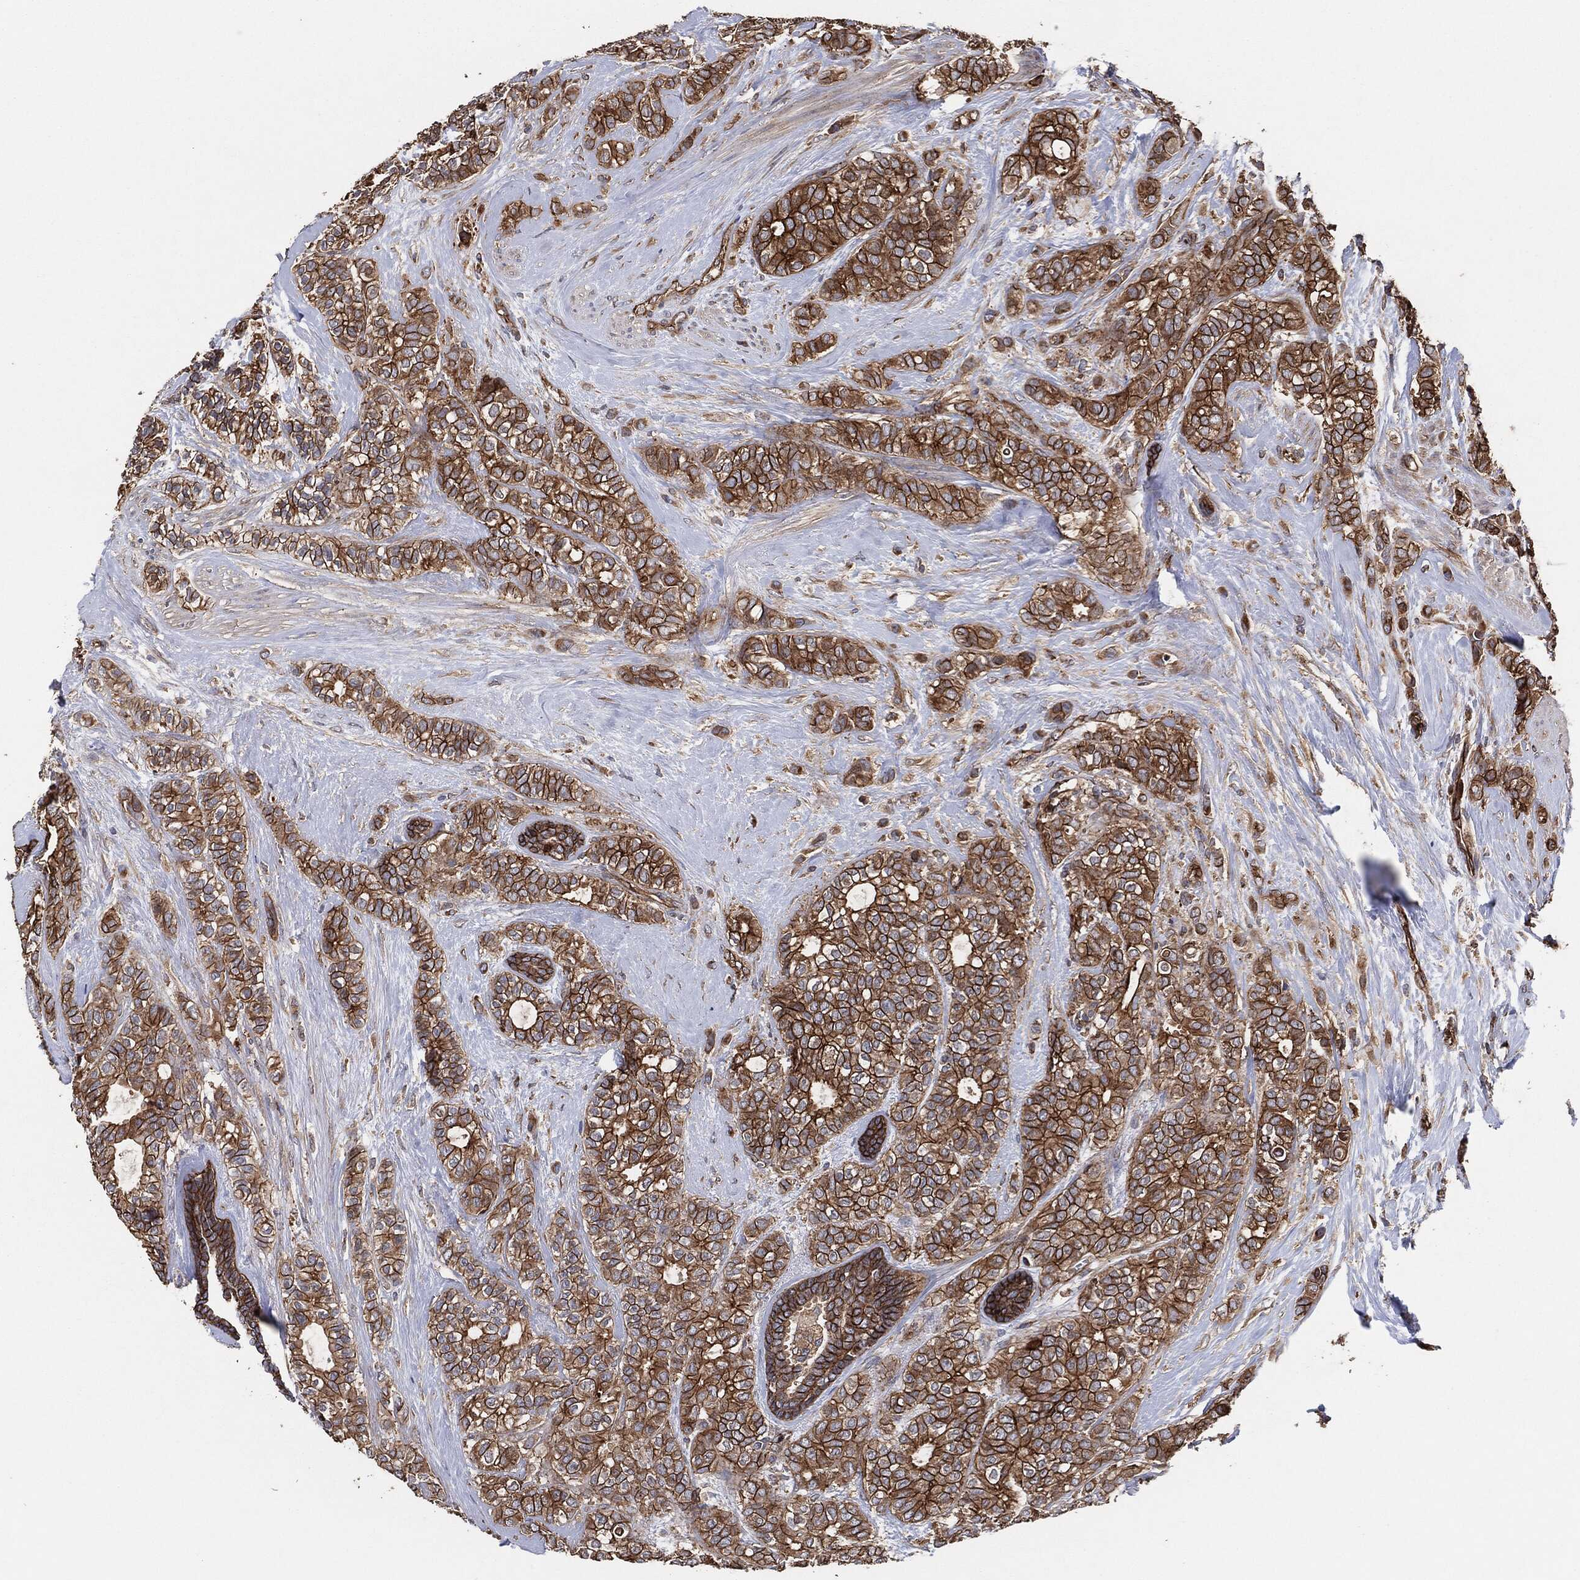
{"staining": {"intensity": "strong", "quantity": ">75%", "location": "cytoplasmic/membranous"}, "tissue": "breast cancer", "cell_type": "Tumor cells", "image_type": "cancer", "snomed": [{"axis": "morphology", "description": "Duct carcinoma"}, {"axis": "topography", "description": "Breast"}], "caption": "A high-resolution micrograph shows immunohistochemistry staining of breast cancer, which displays strong cytoplasmic/membranous expression in about >75% of tumor cells.", "gene": "CTNNA1", "patient": {"sex": "female", "age": 71}}